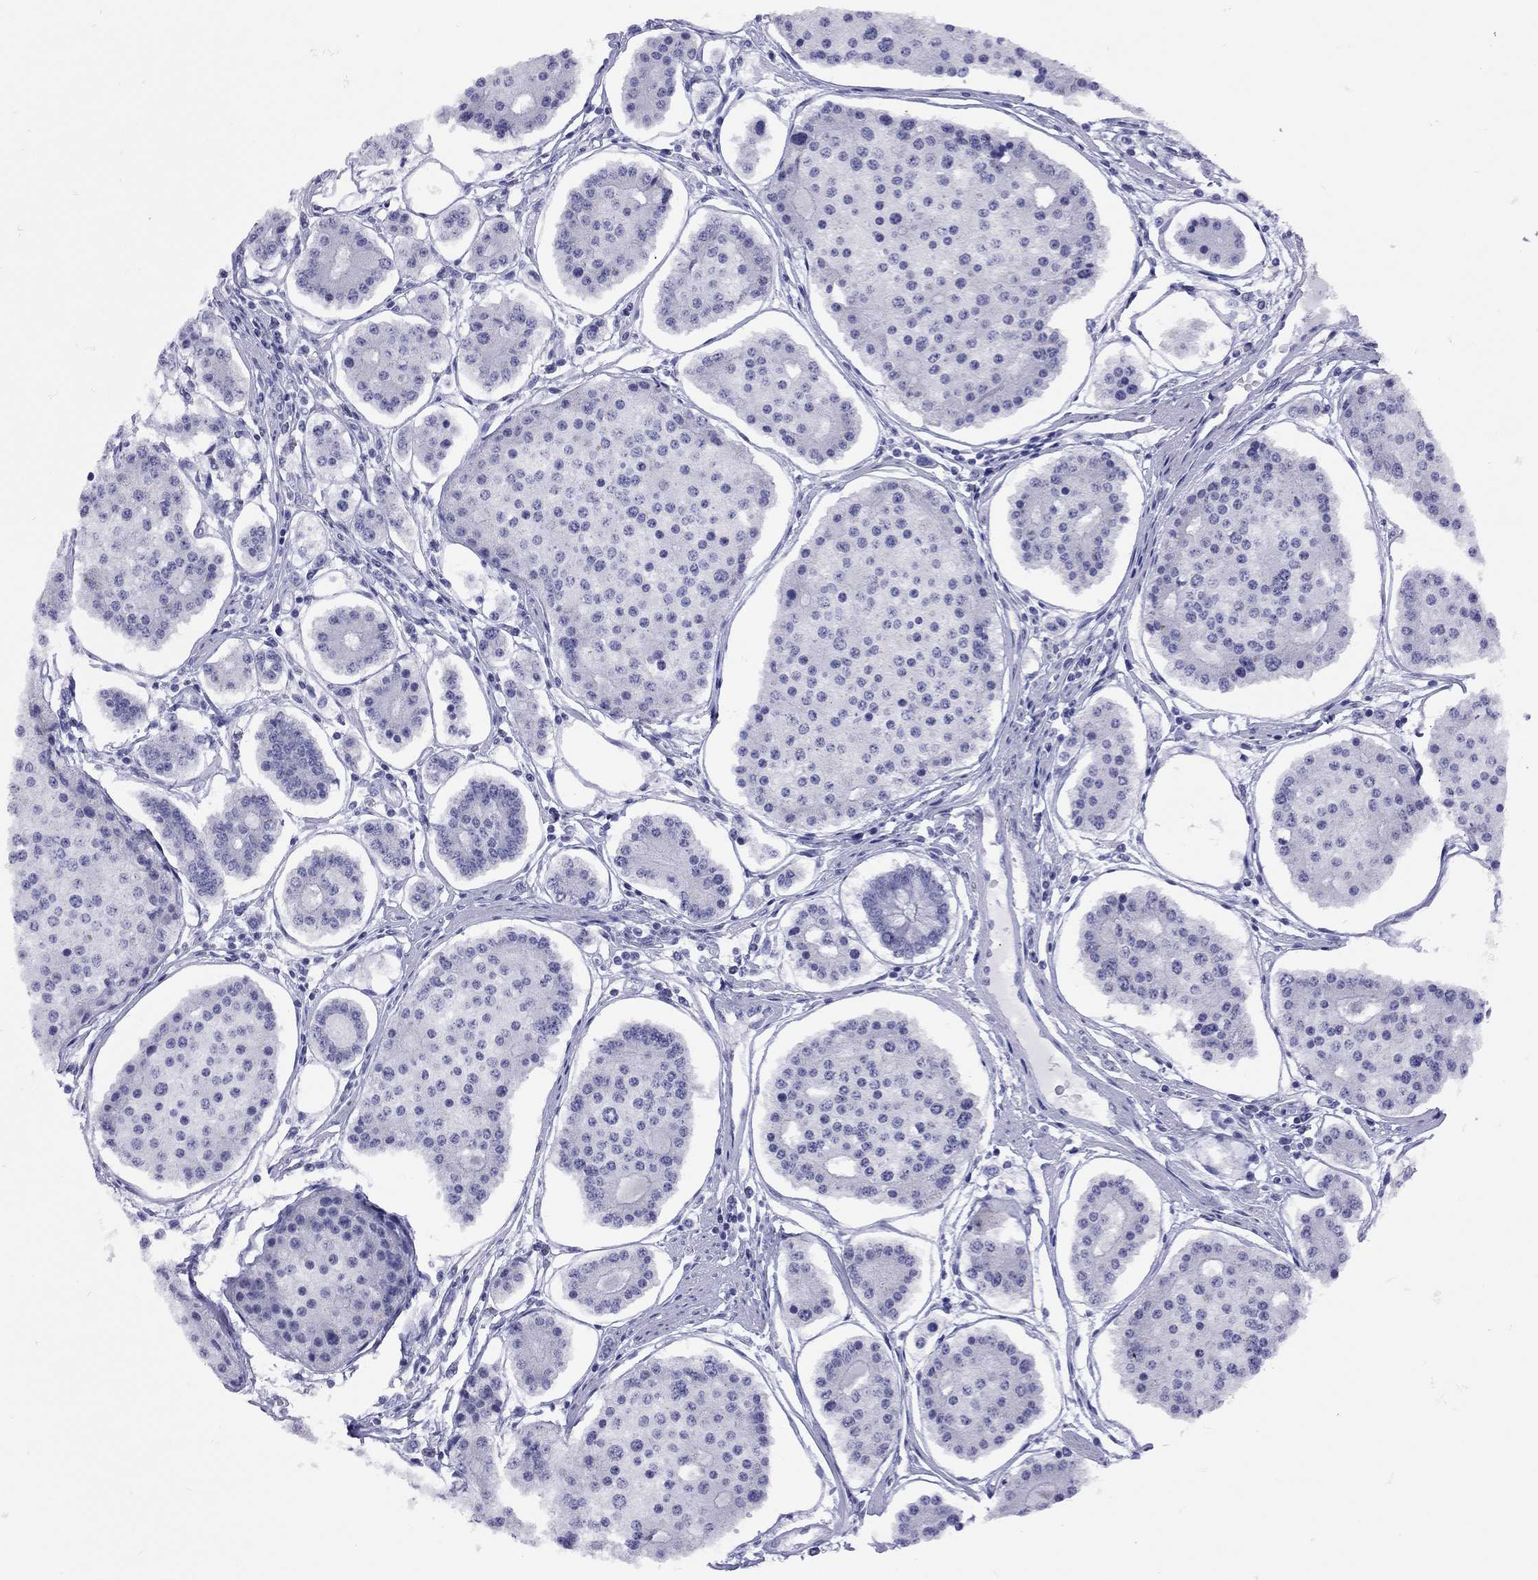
{"staining": {"intensity": "negative", "quantity": "none", "location": "none"}, "tissue": "carcinoid", "cell_type": "Tumor cells", "image_type": "cancer", "snomed": [{"axis": "morphology", "description": "Carcinoid, malignant, NOS"}, {"axis": "topography", "description": "Small intestine"}], "caption": "A micrograph of malignant carcinoid stained for a protein shows no brown staining in tumor cells. (DAB IHC, high magnification).", "gene": "LYAR", "patient": {"sex": "female", "age": 65}}